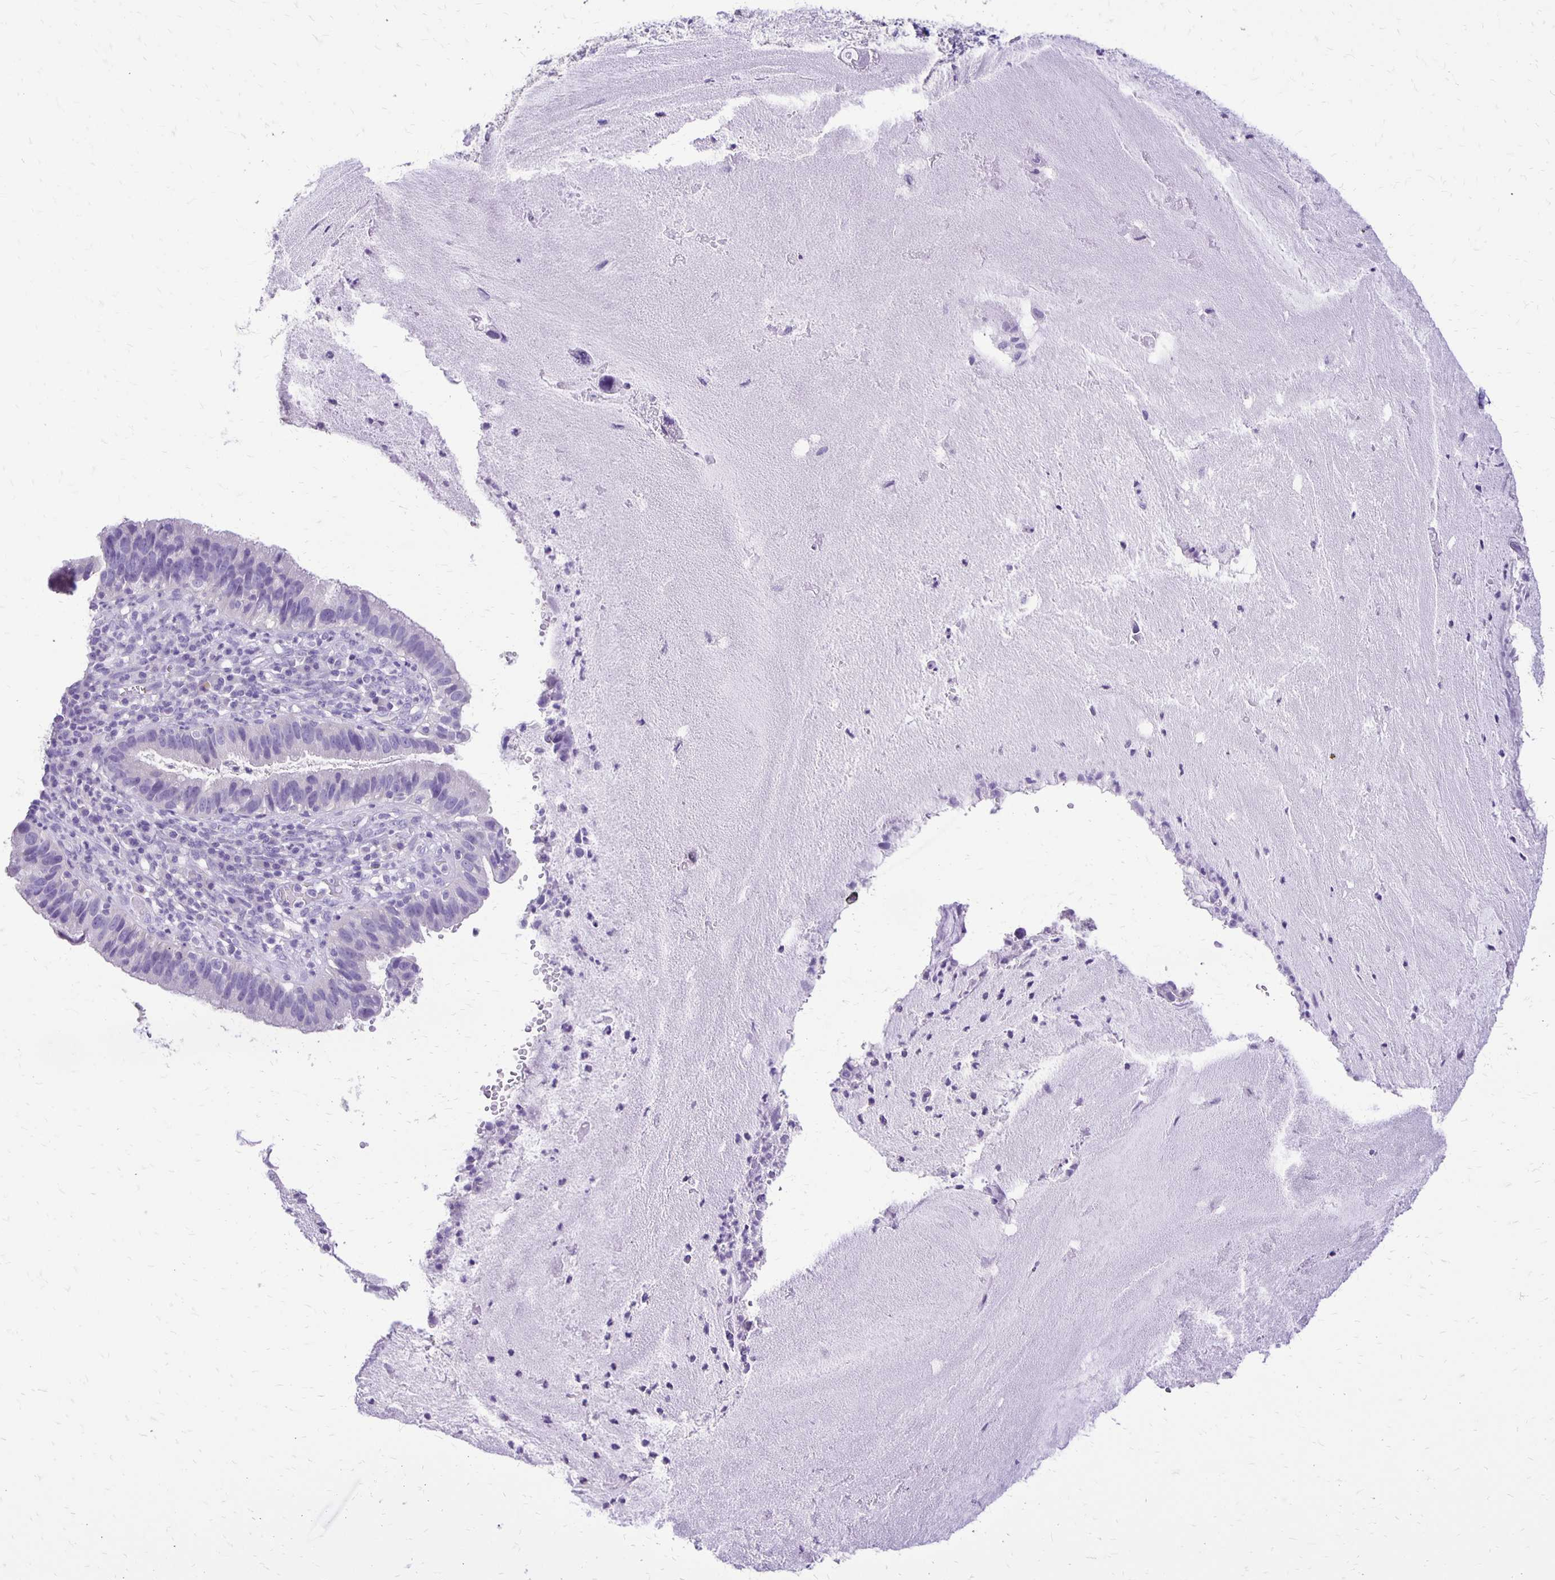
{"staining": {"intensity": "negative", "quantity": "none", "location": "none"}, "tissue": "cervical cancer", "cell_type": "Tumor cells", "image_type": "cancer", "snomed": [{"axis": "morphology", "description": "Adenocarcinoma, NOS"}, {"axis": "topography", "description": "Cervix"}], "caption": "This micrograph is of adenocarcinoma (cervical) stained with immunohistochemistry to label a protein in brown with the nuclei are counter-stained blue. There is no positivity in tumor cells.", "gene": "ANKRD45", "patient": {"sex": "female", "age": 34}}